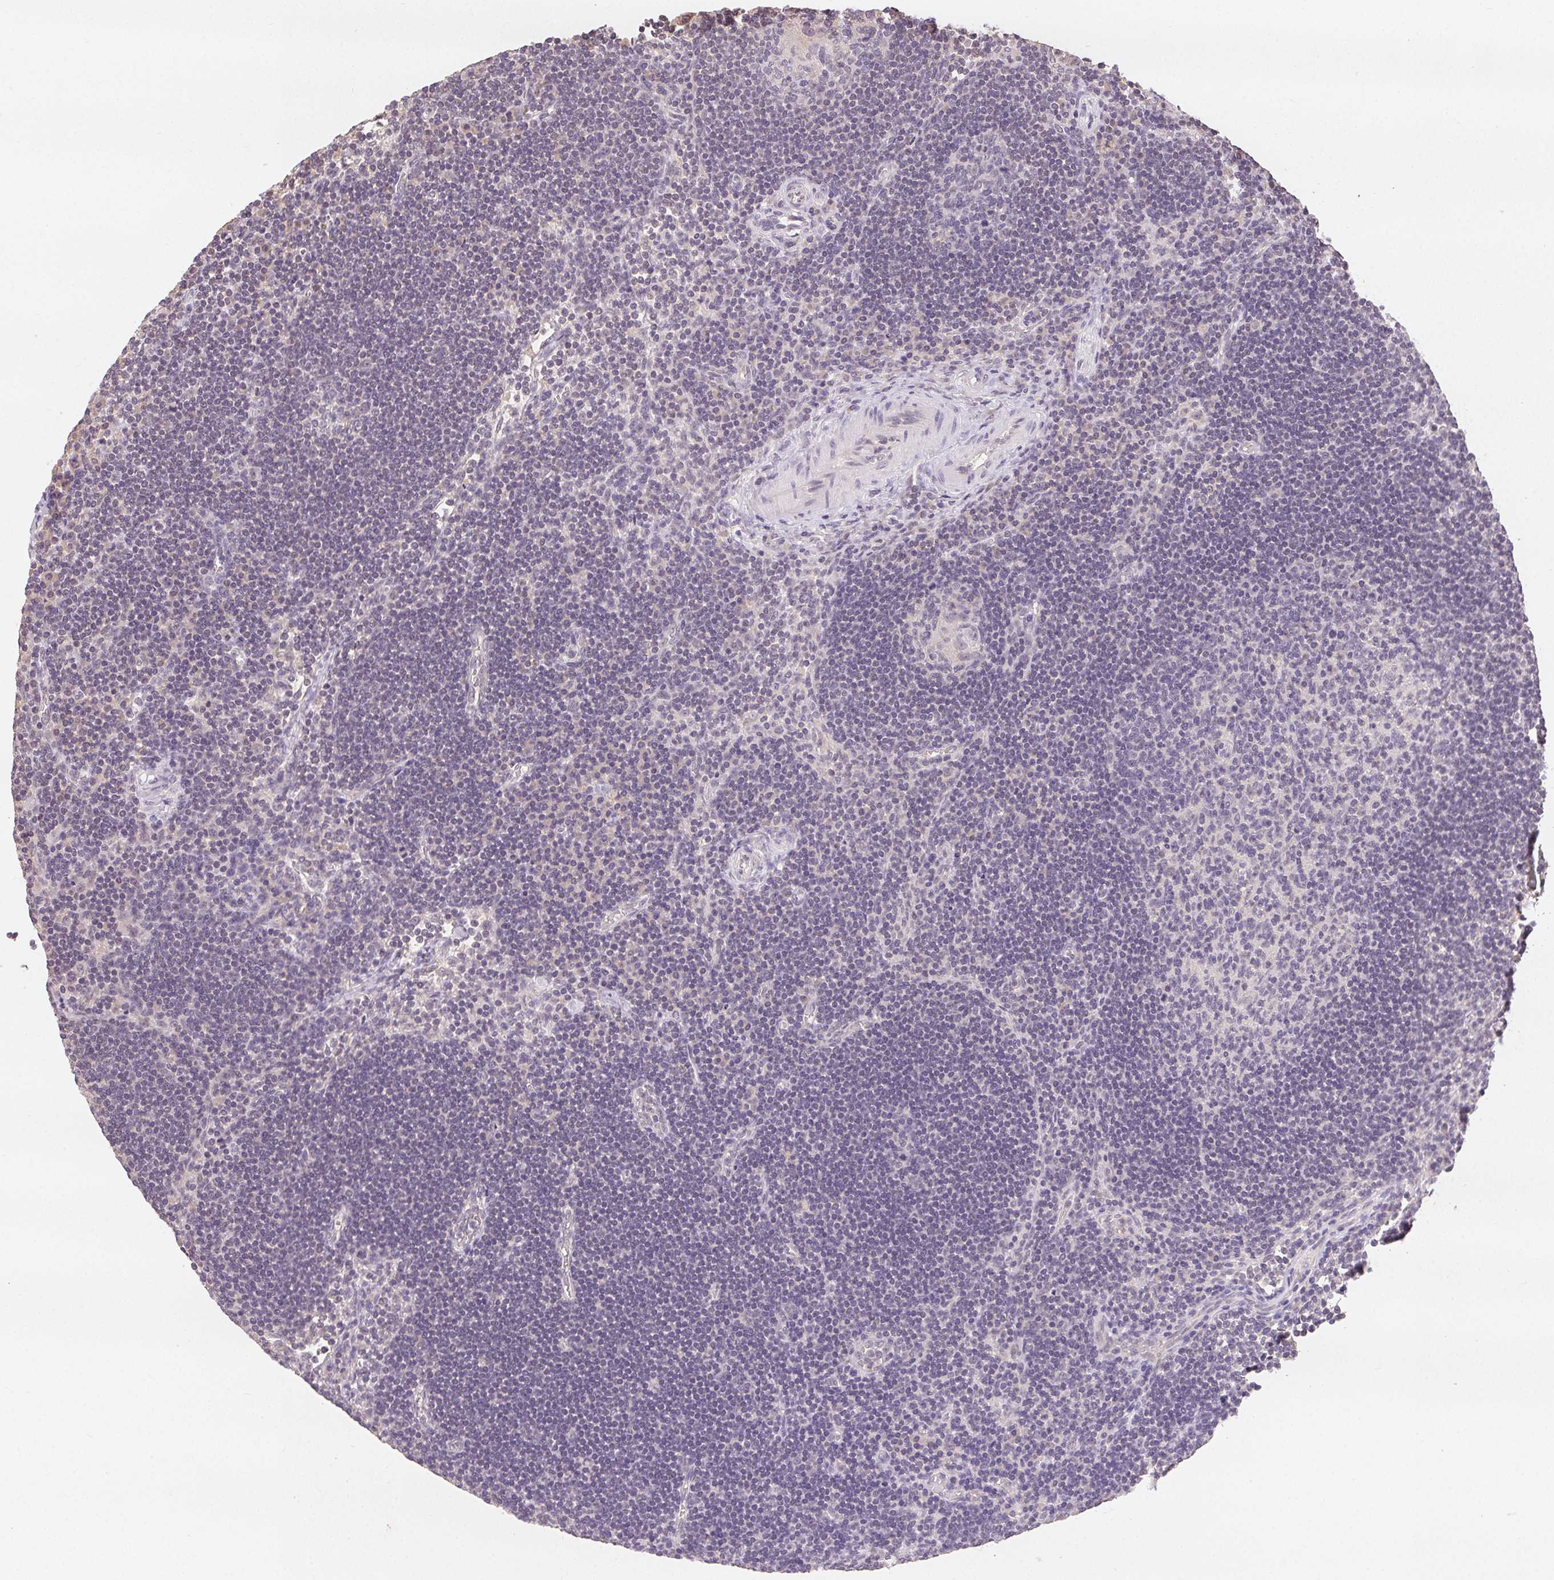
{"staining": {"intensity": "negative", "quantity": "none", "location": "none"}, "tissue": "lymph node", "cell_type": "Germinal center cells", "image_type": "normal", "snomed": [{"axis": "morphology", "description": "Normal tissue, NOS"}, {"axis": "topography", "description": "Lymph node"}], "caption": "Protein analysis of benign lymph node shows no significant staining in germinal center cells. (DAB (3,3'-diaminobenzidine) IHC with hematoxylin counter stain).", "gene": "SEZ6L2", "patient": {"sex": "male", "age": 67}}